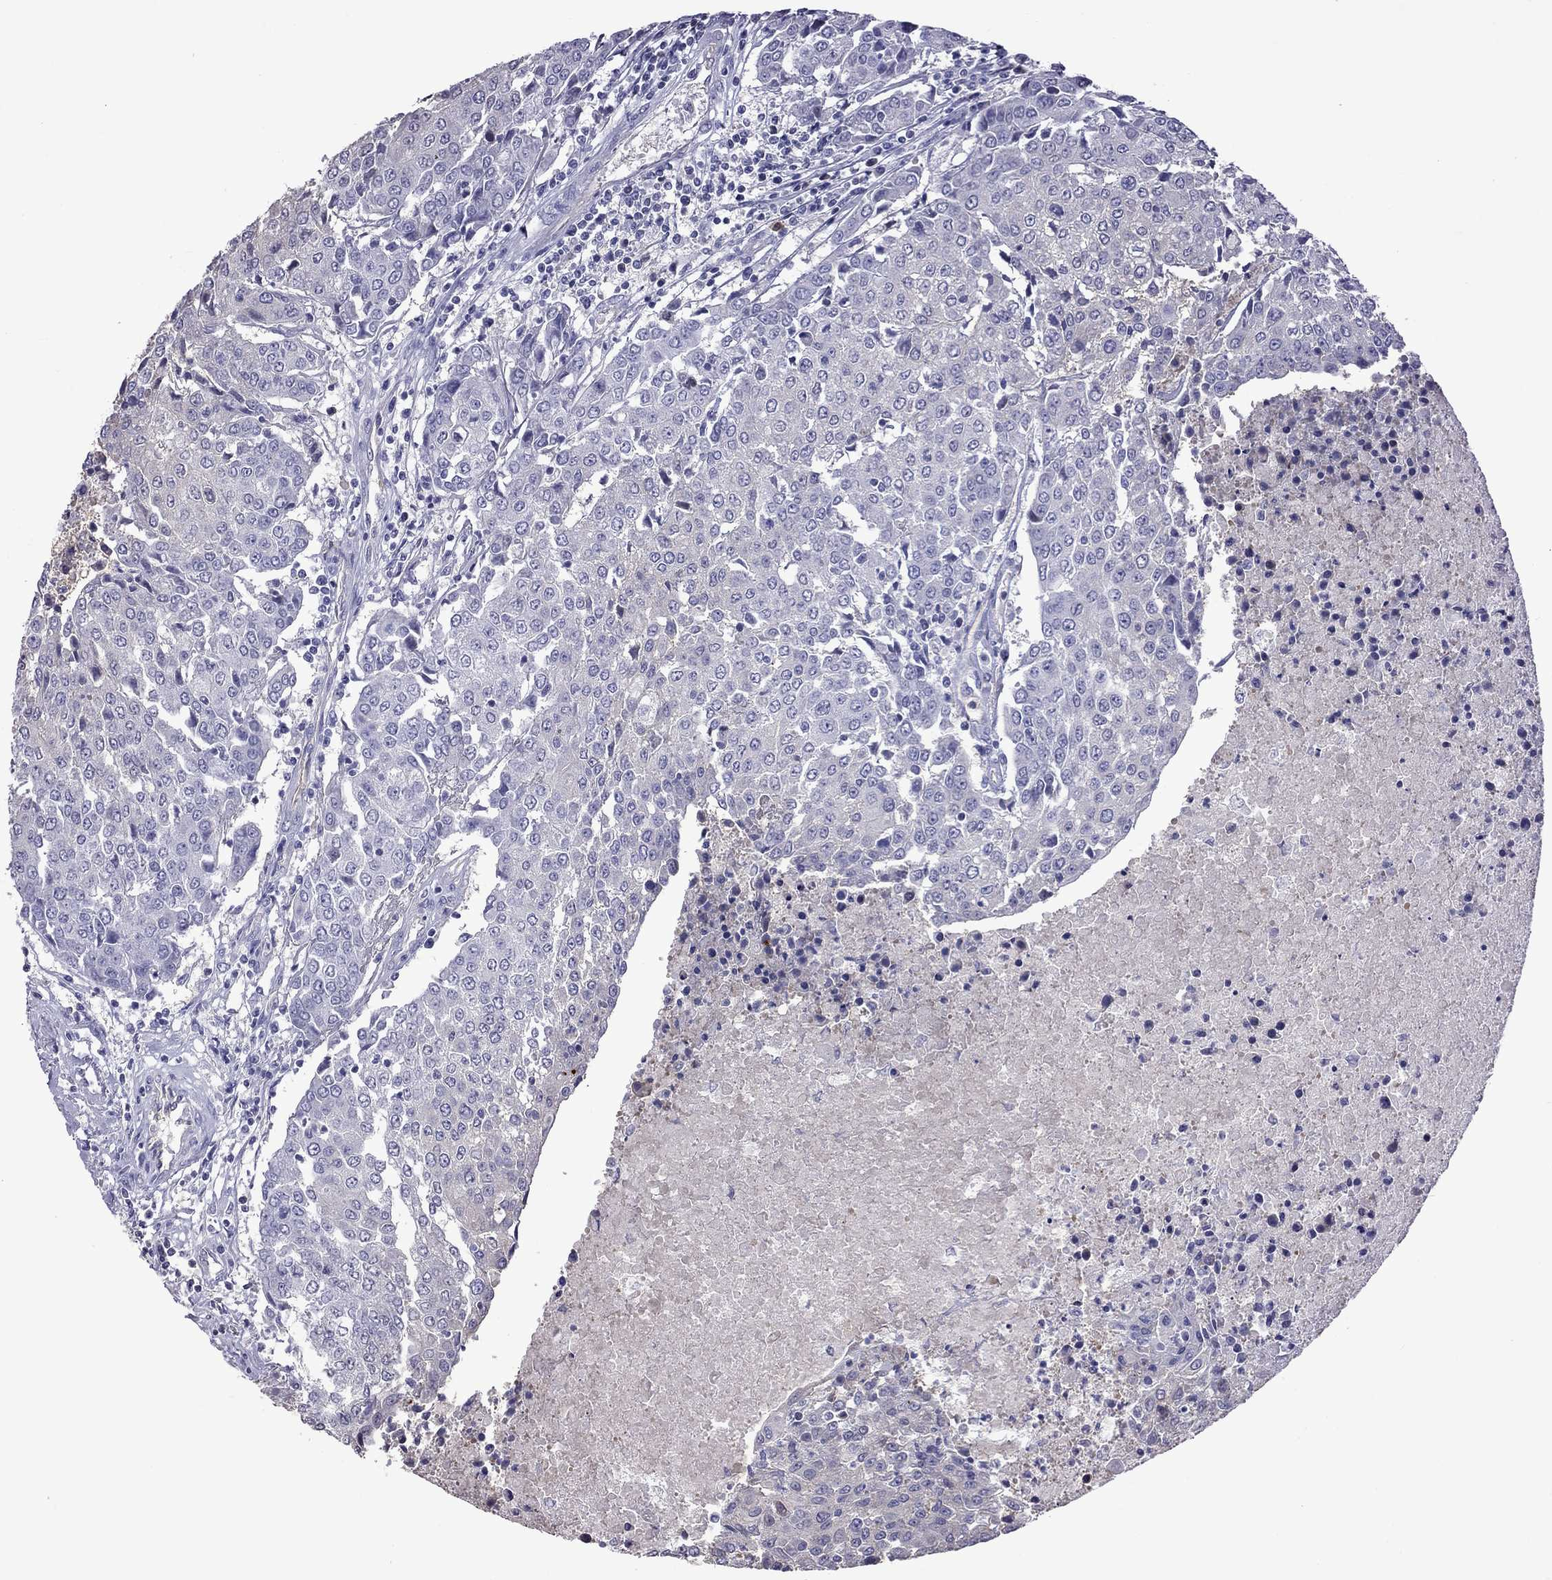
{"staining": {"intensity": "negative", "quantity": "none", "location": "none"}, "tissue": "urothelial cancer", "cell_type": "Tumor cells", "image_type": "cancer", "snomed": [{"axis": "morphology", "description": "Urothelial carcinoma, High grade"}, {"axis": "topography", "description": "Urinary bladder"}], "caption": "High magnification brightfield microscopy of urothelial cancer stained with DAB (3,3'-diaminobenzidine) (brown) and counterstained with hematoxylin (blue): tumor cells show no significant expression.", "gene": "FEZ1", "patient": {"sex": "female", "age": 85}}